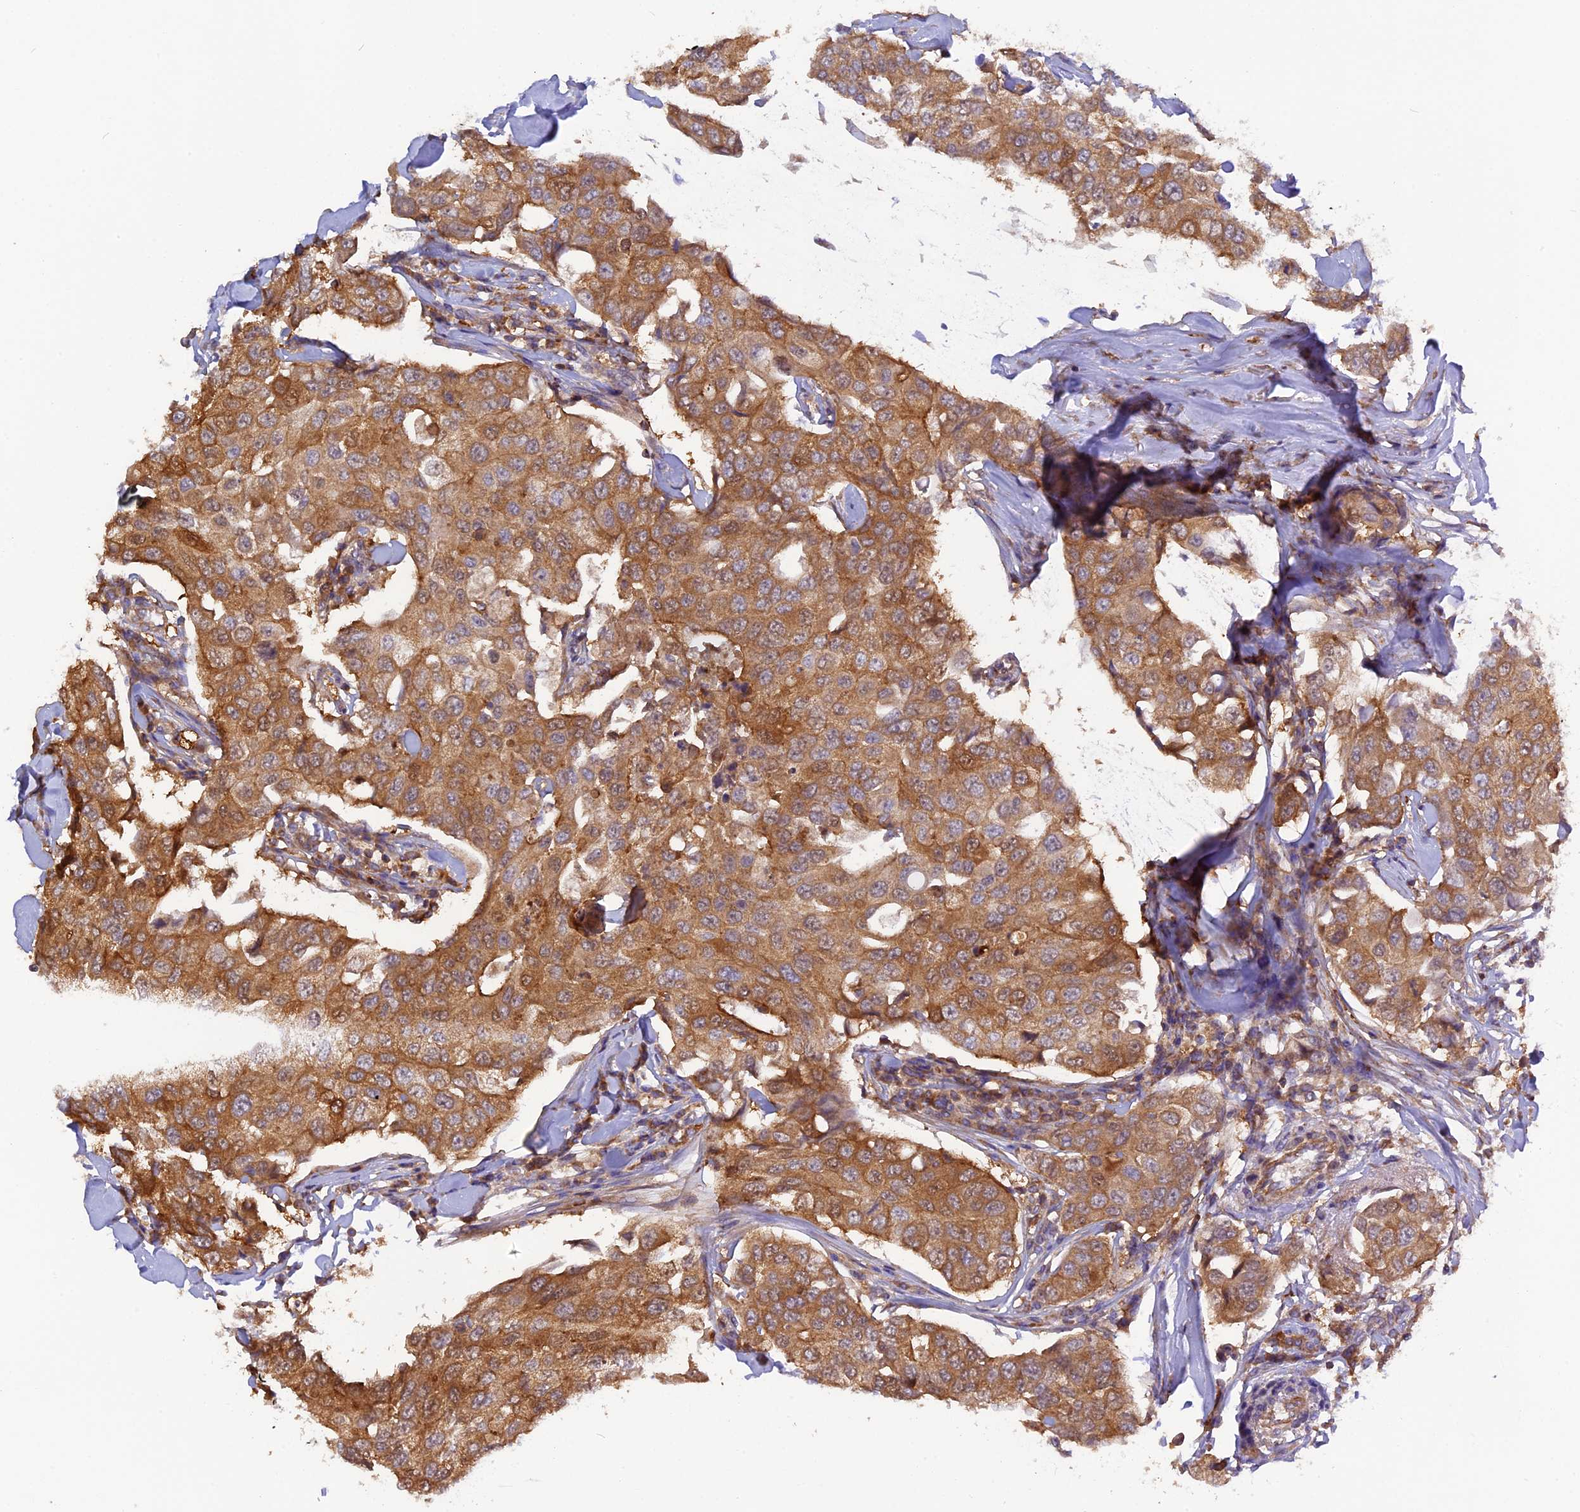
{"staining": {"intensity": "moderate", "quantity": ">75%", "location": "cytoplasmic/membranous"}, "tissue": "breast cancer", "cell_type": "Tumor cells", "image_type": "cancer", "snomed": [{"axis": "morphology", "description": "Duct carcinoma"}, {"axis": "topography", "description": "Breast"}], "caption": "Breast infiltrating ductal carcinoma was stained to show a protein in brown. There is medium levels of moderate cytoplasmic/membranous positivity in about >75% of tumor cells.", "gene": "MYO9B", "patient": {"sex": "female", "age": 80}}